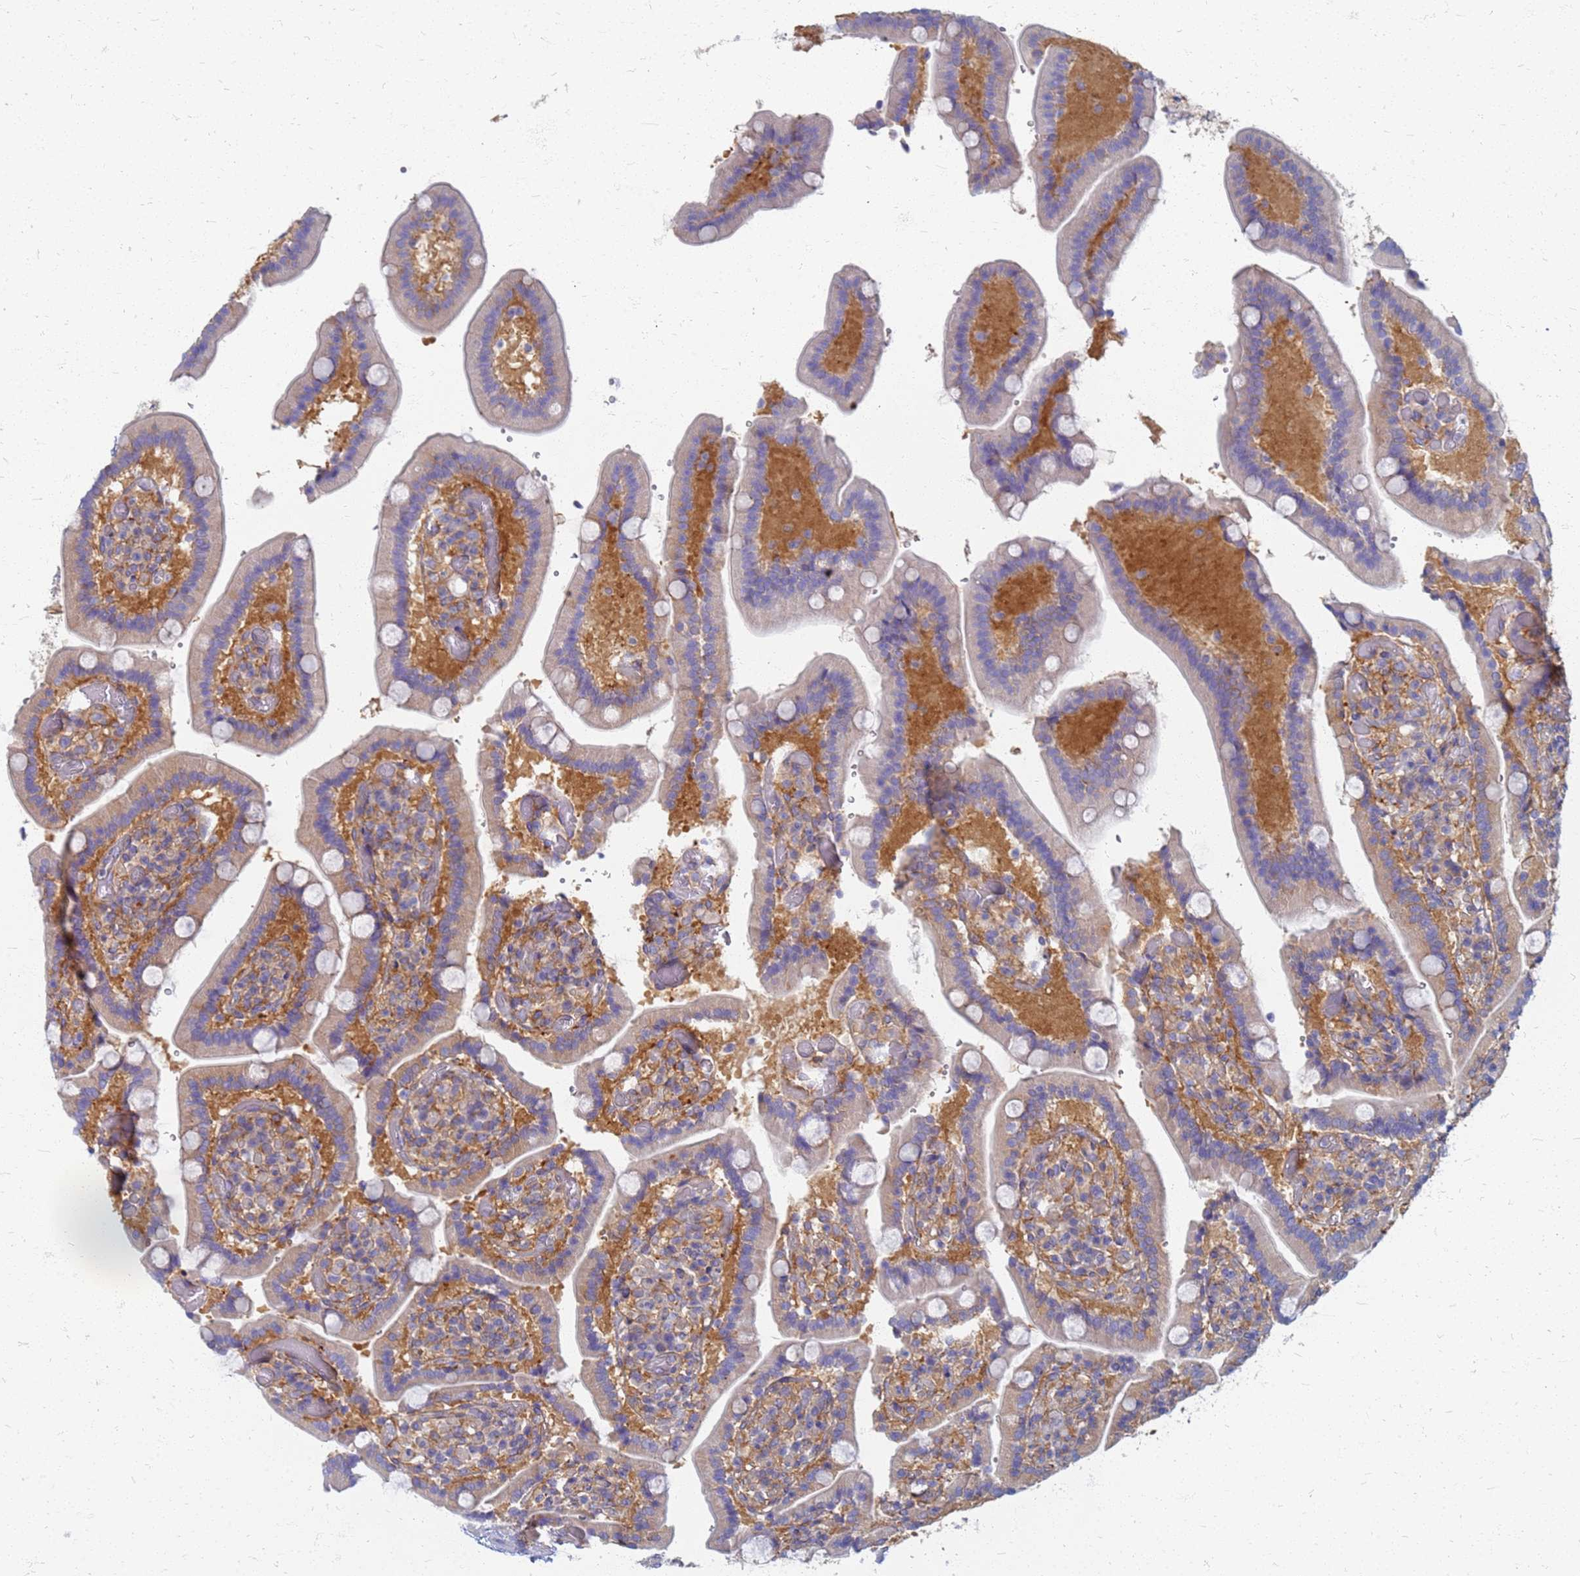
{"staining": {"intensity": "moderate", "quantity": "<25%", "location": "cytoplasmic/membranous"}, "tissue": "duodenum", "cell_type": "Glandular cells", "image_type": "normal", "snomed": [{"axis": "morphology", "description": "Normal tissue, NOS"}, {"axis": "topography", "description": "Duodenum"}], "caption": "Duodenum stained with immunohistochemistry demonstrates moderate cytoplasmic/membranous positivity in approximately <25% of glandular cells.", "gene": "EEA1", "patient": {"sex": "female", "age": 62}}